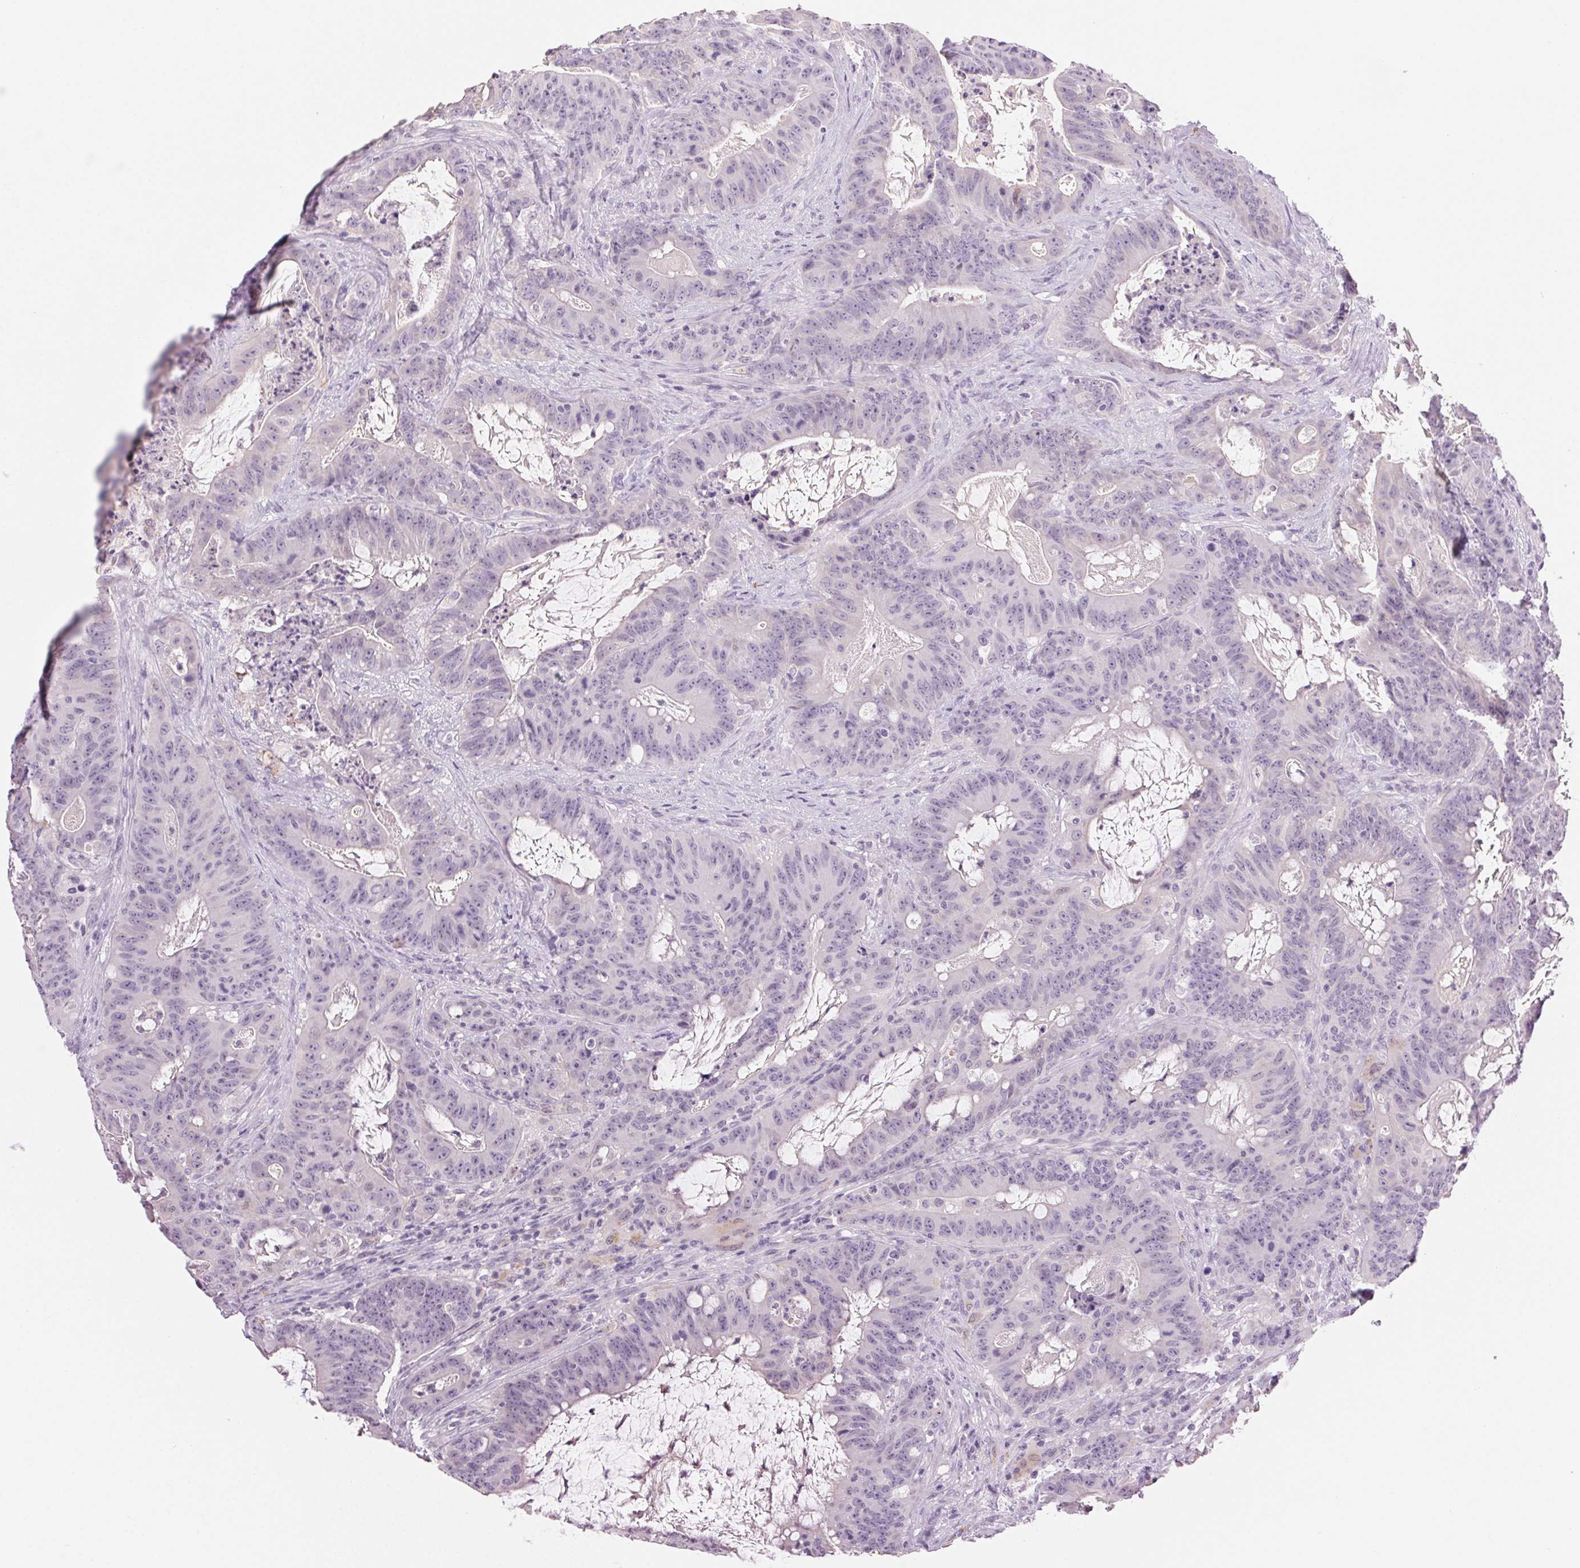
{"staining": {"intensity": "negative", "quantity": "none", "location": "none"}, "tissue": "colorectal cancer", "cell_type": "Tumor cells", "image_type": "cancer", "snomed": [{"axis": "morphology", "description": "Adenocarcinoma, NOS"}, {"axis": "topography", "description": "Colon"}], "caption": "Micrograph shows no significant protein staining in tumor cells of colorectal adenocarcinoma.", "gene": "MPO", "patient": {"sex": "male", "age": 33}}